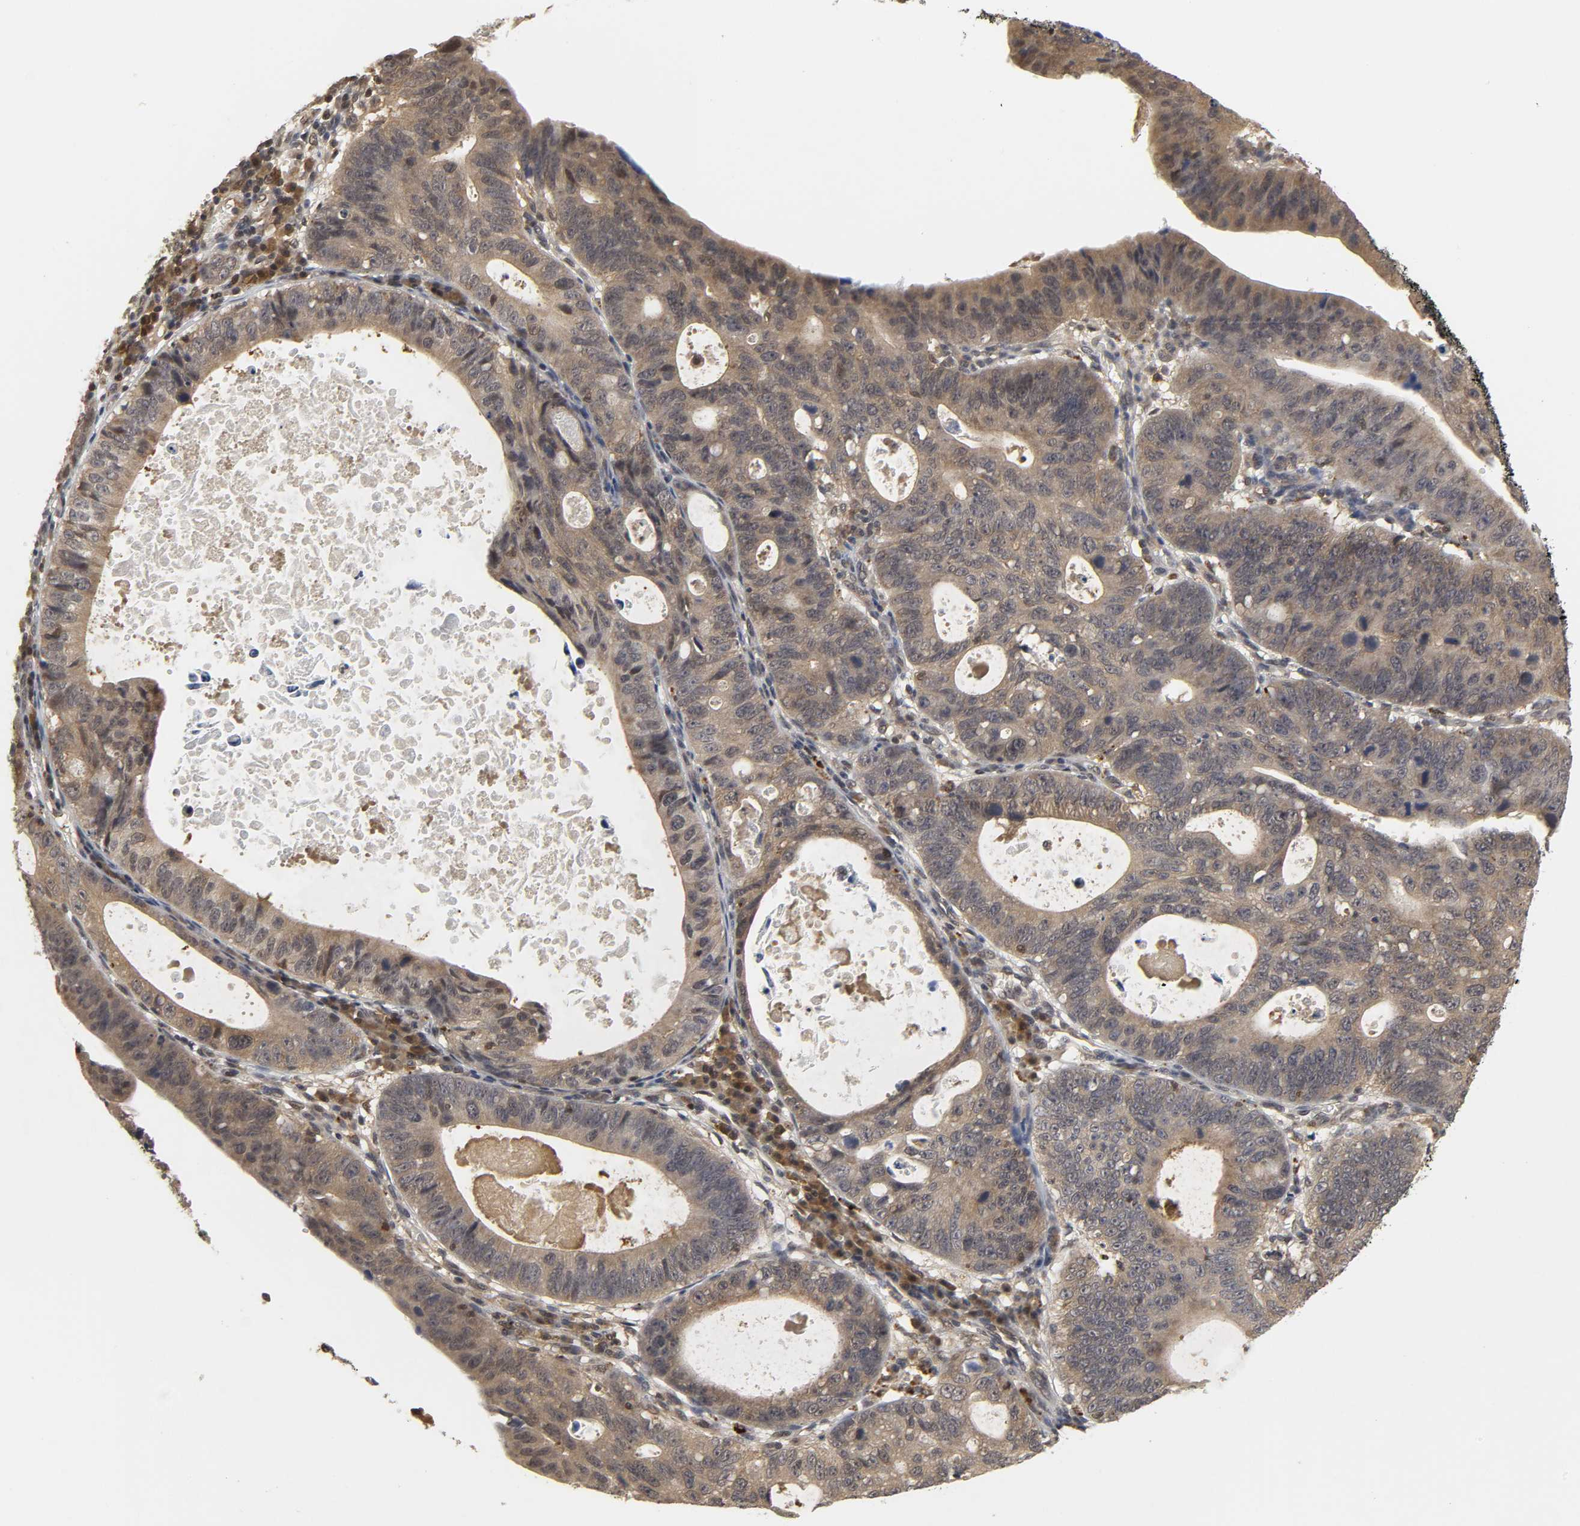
{"staining": {"intensity": "moderate", "quantity": ">75%", "location": "cytoplasmic/membranous"}, "tissue": "stomach cancer", "cell_type": "Tumor cells", "image_type": "cancer", "snomed": [{"axis": "morphology", "description": "Adenocarcinoma, NOS"}, {"axis": "topography", "description": "Stomach"}], "caption": "Human adenocarcinoma (stomach) stained with a protein marker exhibits moderate staining in tumor cells.", "gene": "PARK7", "patient": {"sex": "male", "age": 59}}